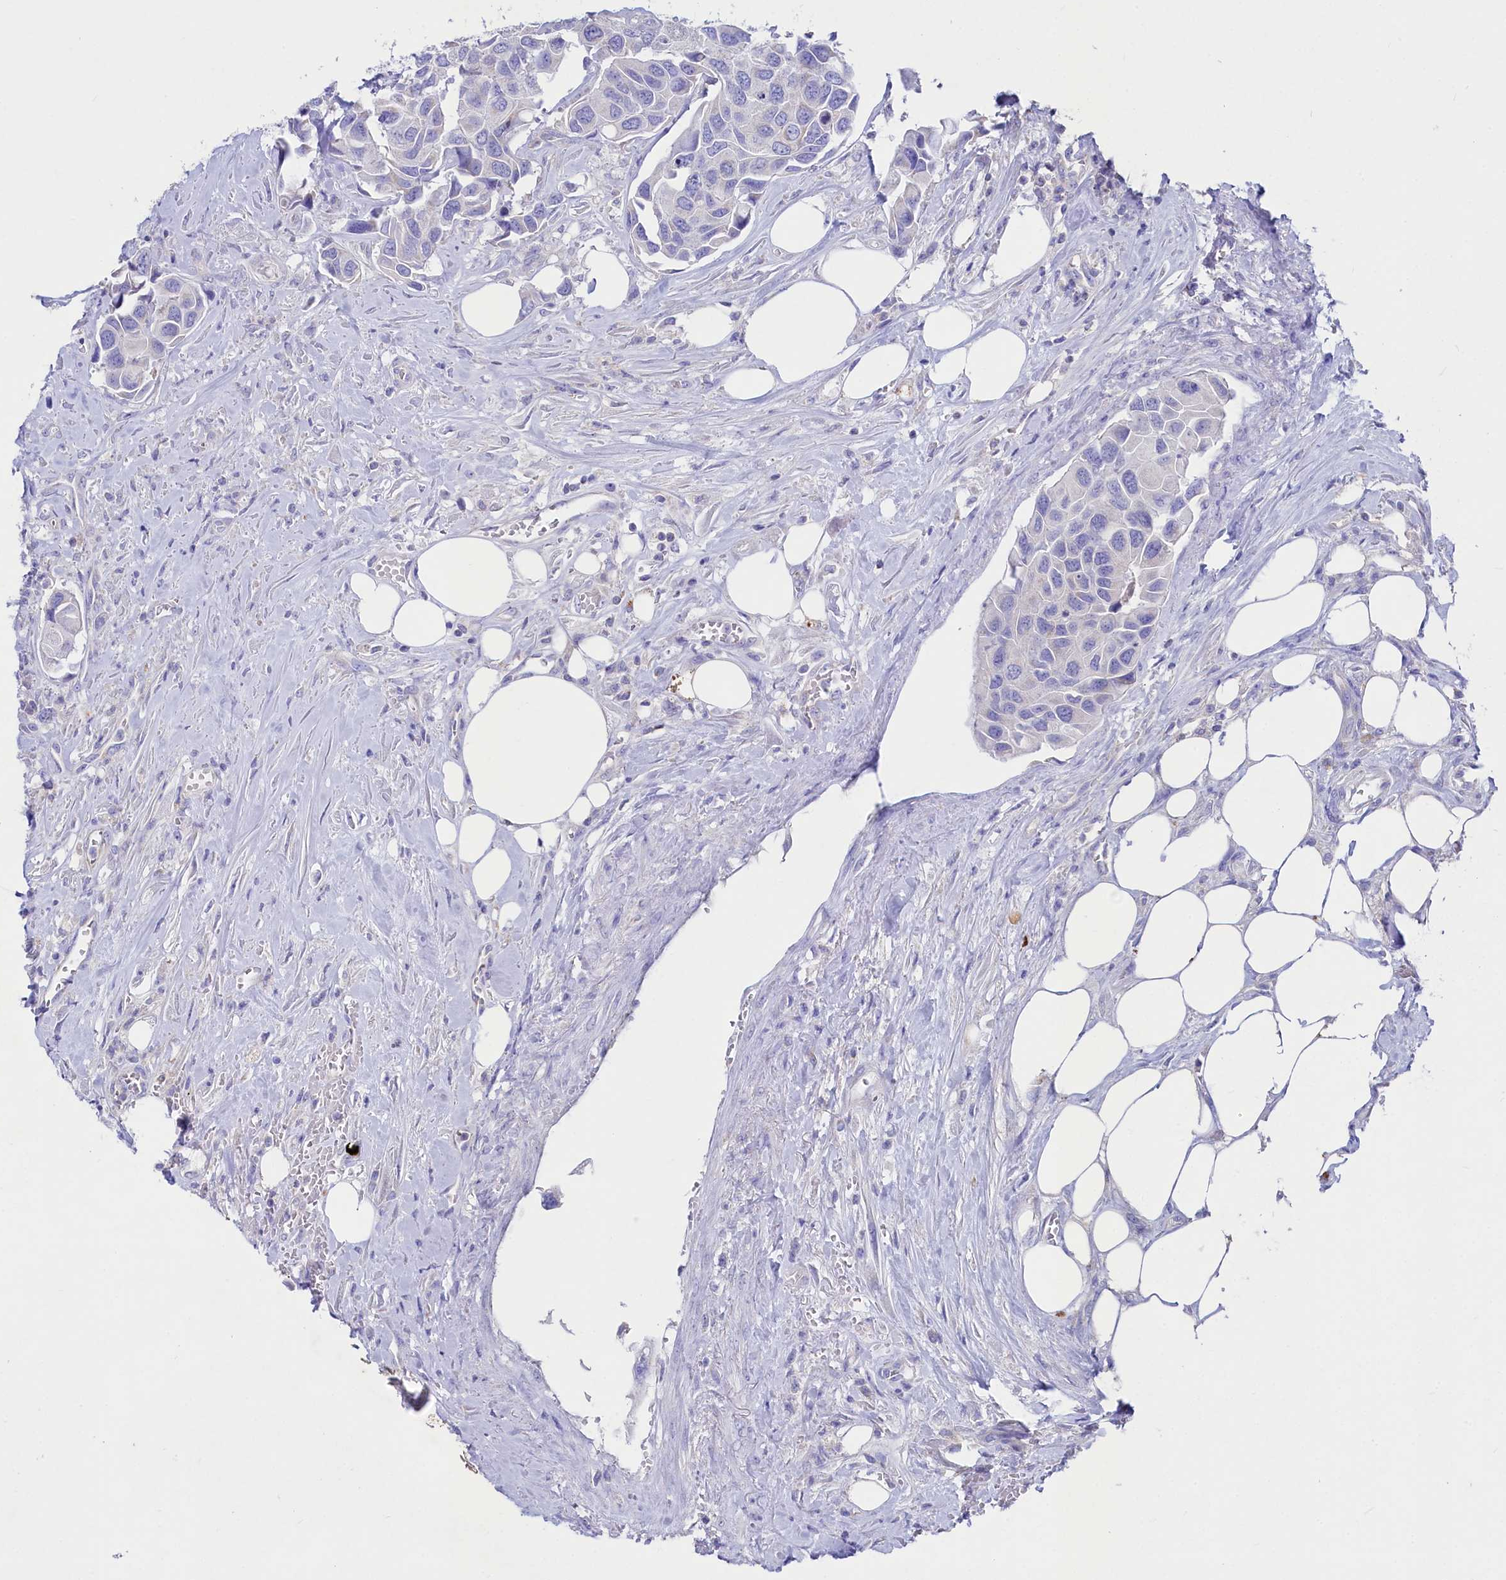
{"staining": {"intensity": "negative", "quantity": "none", "location": "none"}, "tissue": "urothelial cancer", "cell_type": "Tumor cells", "image_type": "cancer", "snomed": [{"axis": "morphology", "description": "Urothelial carcinoma, High grade"}, {"axis": "topography", "description": "Urinary bladder"}], "caption": "A high-resolution image shows IHC staining of urothelial carcinoma (high-grade), which demonstrates no significant expression in tumor cells. (Immunohistochemistry (ihc), brightfield microscopy, high magnification).", "gene": "VPS26B", "patient": {"sex": "male", "age": 74}}